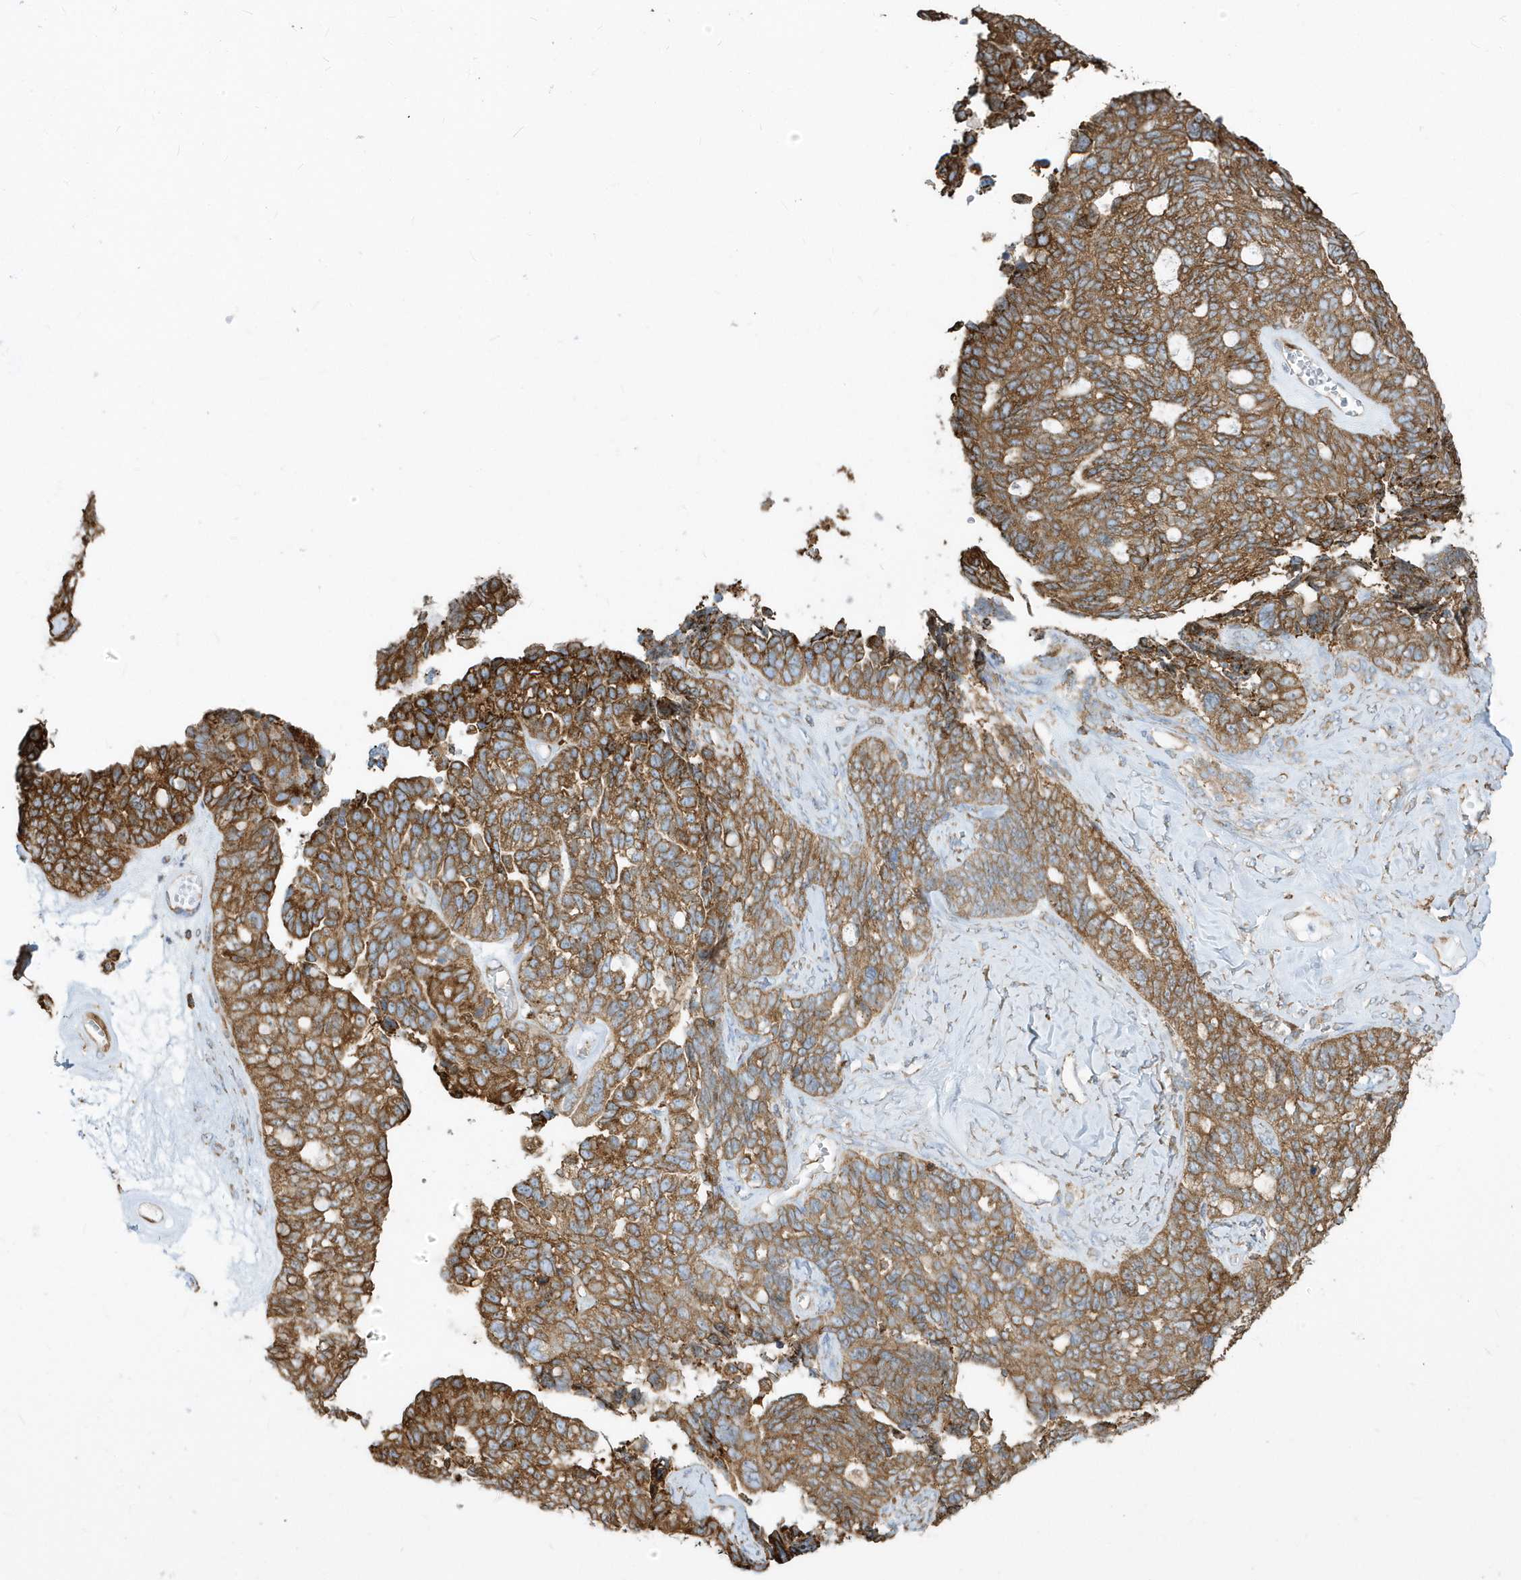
{"staining": {"intensity": "strong", "quantity": ">75%", "location": "cytoplasmic/membranous"}, "tissue": "ovarian cancer", "cell_type": "Tumor cells", "image_type": "cancer", "snomed": [{"axis": "morphology", "description": "Cystadenocarcinoma, serous, NOS"}, {"axis": "topography", "description": "Ovary"}], "caption": "Immunohistochemical staining of ovarian serous cystadenocarcinoma demonstrates strong cytoplasmic/membranous protein expression in approximately >75% of tumor cells.", "gene": "PDIA6", "patient": {"sex": "female", "age": 79}}